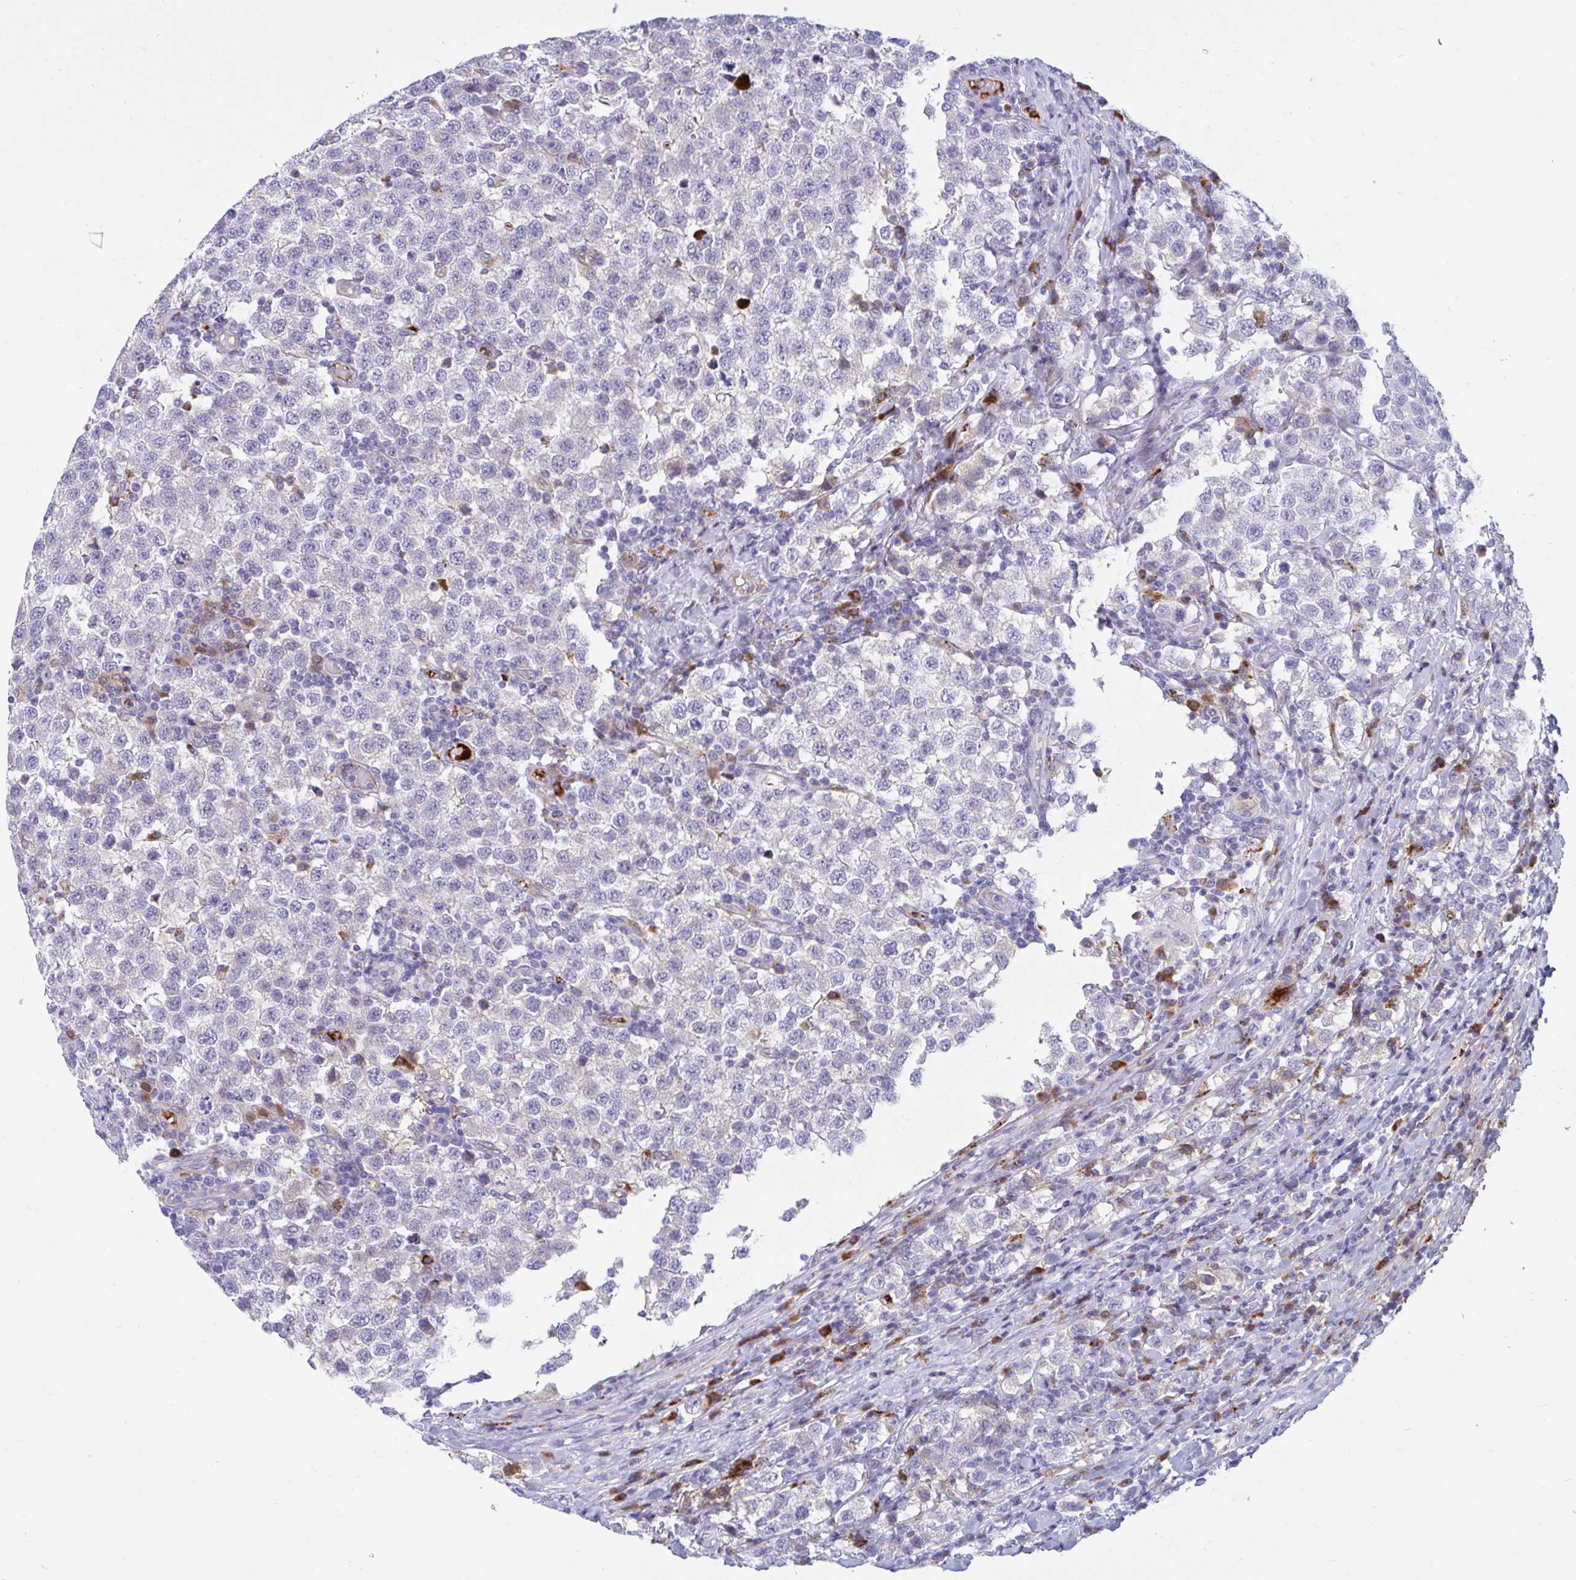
{"staining": {"intensity": "negative", "quantity": "none", "location": "none"}, "tissue": "testis cancer", "cell_type": "Tumor cells", "image_type": "cancer", "snomed": [{"axis": "morphology", "description": "Seminoma, NOS"}, {"axis": "topography", "description": "Testis"}], "caption": "Tumor cells are negative for brown protein staining in testis seminoma. (Brightfield microscopy of DAB (3,3'-diaminobenzidine) immunohistochemistry at high magnification).", "gene": "FAM219B", "patient": {"sex": "male", "age": 34}}